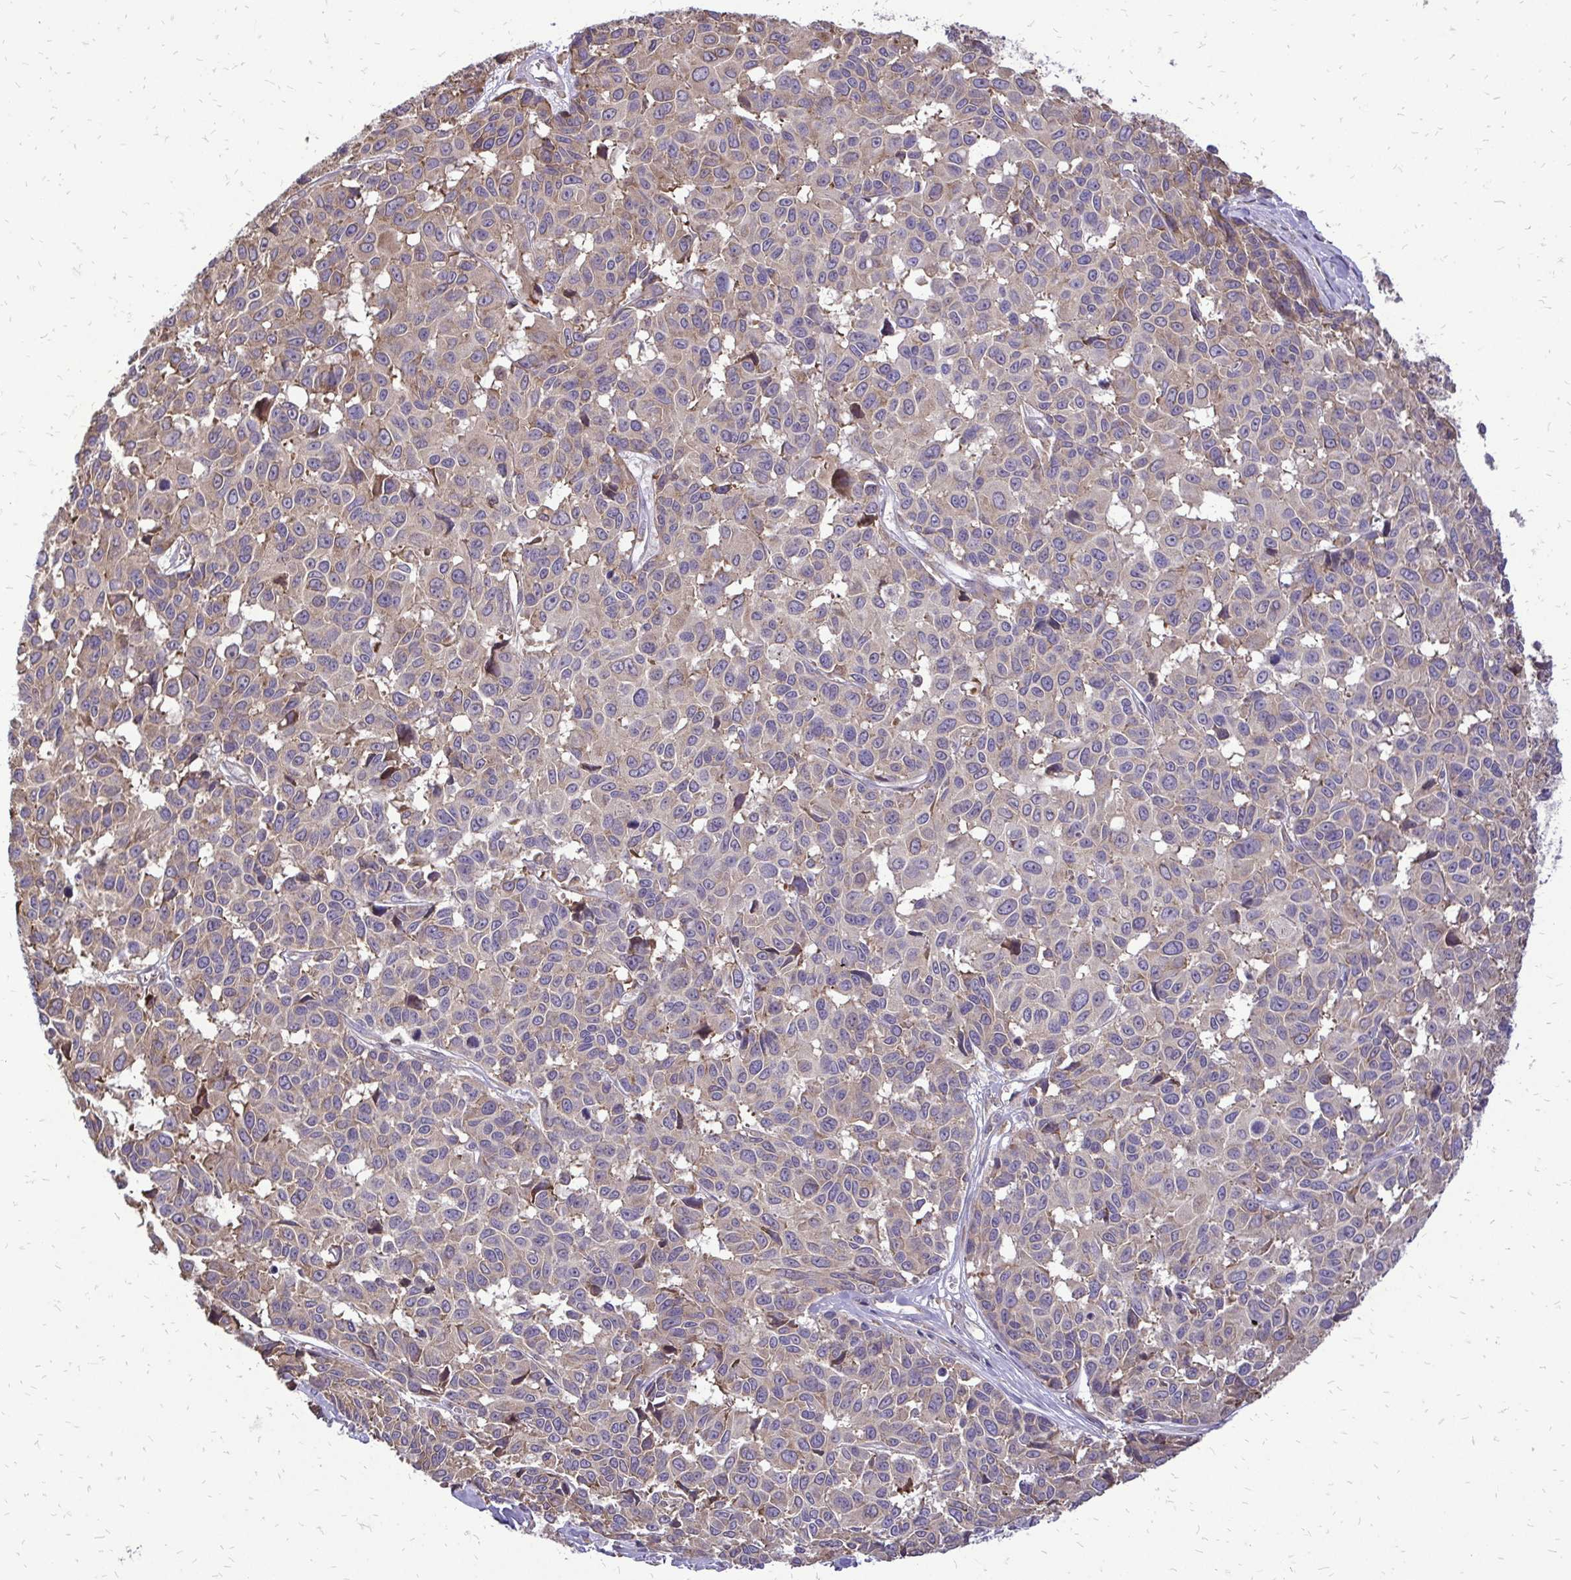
{"staining": {"intensity": "weak", "quantity": "25%-75%", "location": "cytoplasmic/membranous"}, "tissue": "melanoma", "cell_type": "Tumor cells", "image_type": "cancer", "snomed": [{"axis": "morphology", "description": "Malignant melanoma, NOS"}, {"axis": "topography", "description": "Skin"}], "caption": "Malignant melanoma stained for a protein (brown) exhibits weak cytoplasmic/membranous positive staining in approximately 25%-75% of tumor cells.", "gene": "RPS3", "patient": {"sex": "female", "age": 66}}